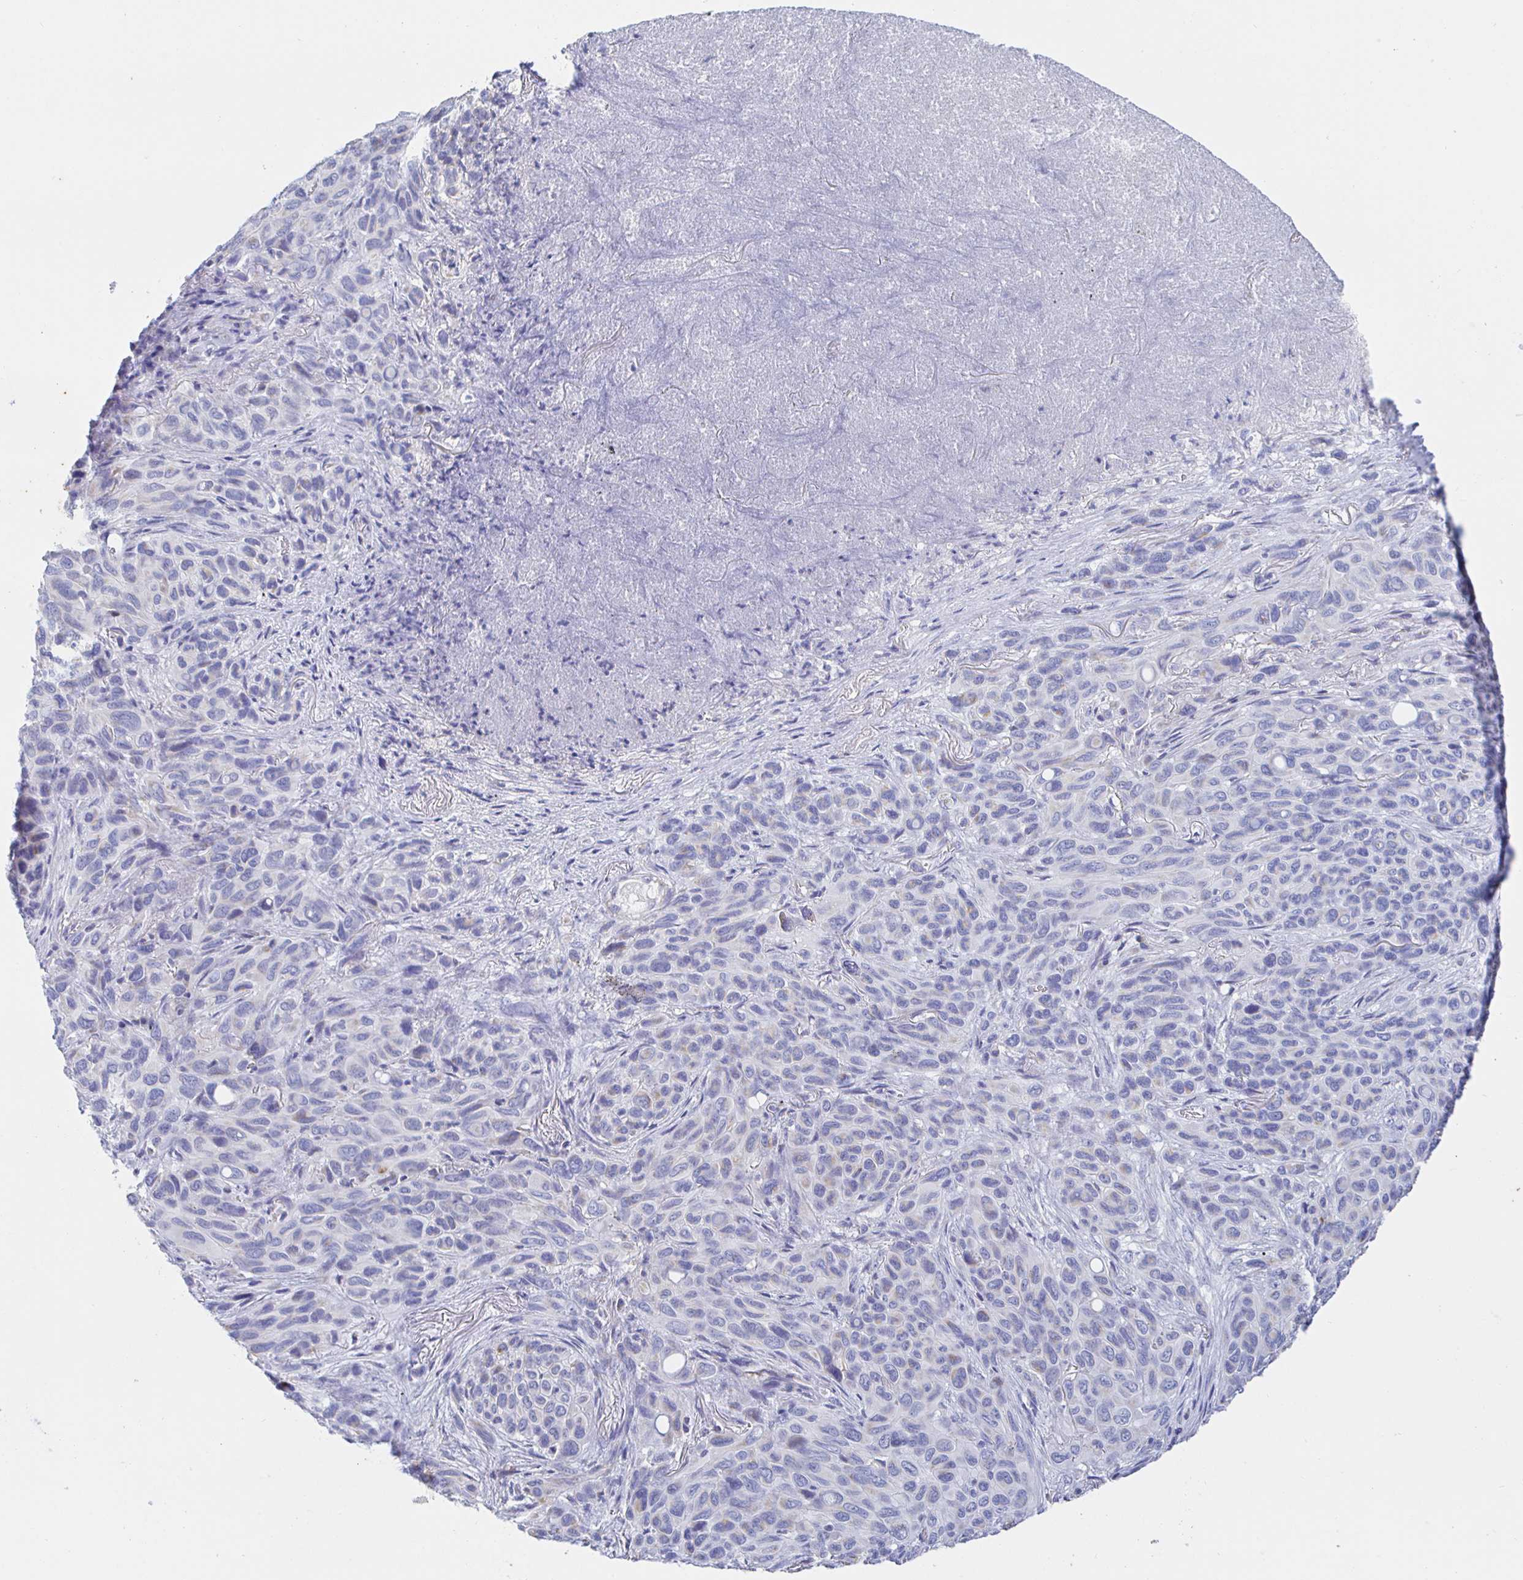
{"staining": {"intensity": "negative", "quantity": "none", "location": "none"}, "tissue": "melanoma", "cell_type": "Tumor cells", "image_type": "cancer", "snomed": [{"axis": "morphology", "description": "Malignant melanoma, Metastatic site"}, {"axis": "topography", "description": "Lung"}], "caption": "This is a histopathology image of immunohistochemistry (IHC) staining of melanoma, which shows no staining in tumor cells.", "gene": "SYNGR4", "patient": {"sex": "male", "age": 48}}